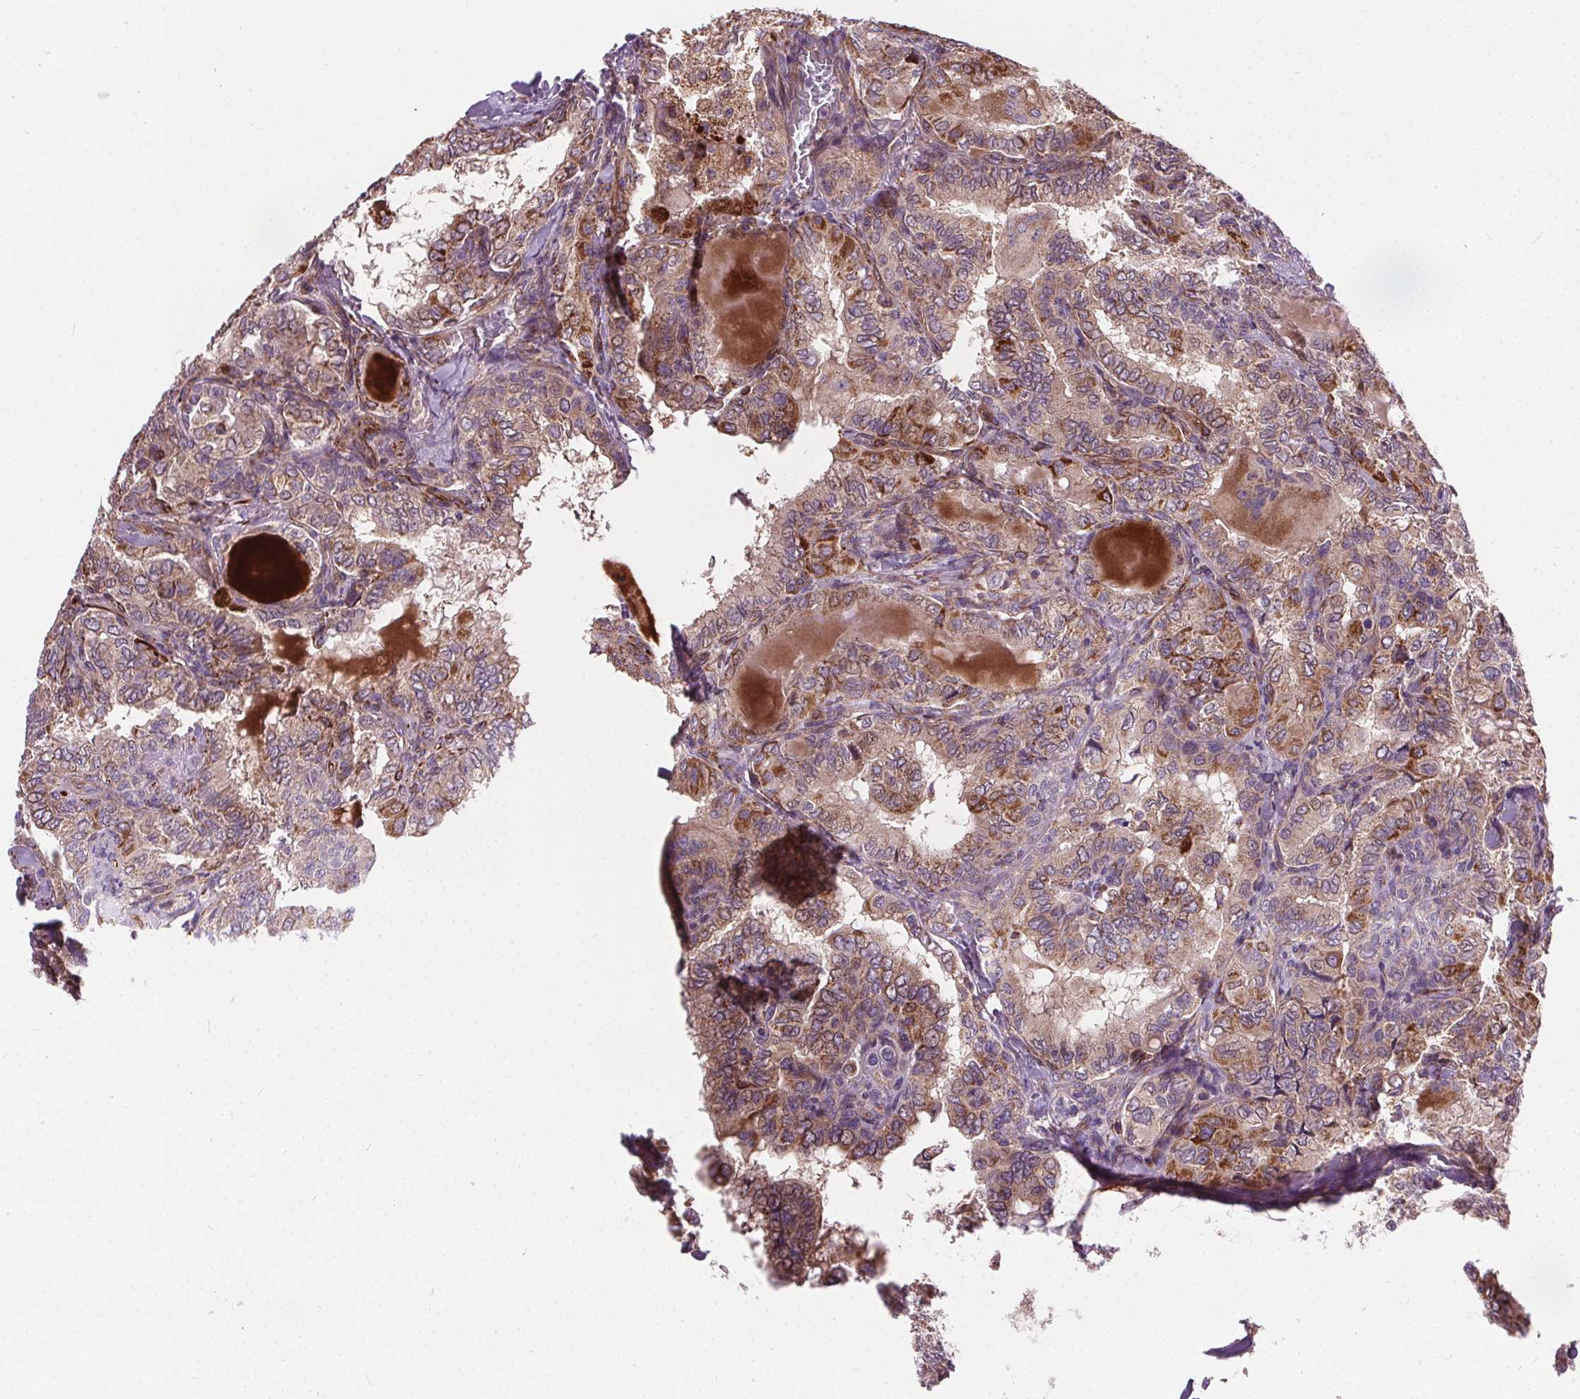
{"staining": {"intensity": "moderate", "quantity": "<25%", "location": "cytoplasmic/membranous"}, "tissue": "thyroid cancer", "cell_type": "Tumor cells", "image_type": "cancer", "snomed": [{"axis": "morphology", "description": "Papillary adenocarcinoma, NOS"}, {"axis": "topography", "description": "Thyroid gland"}], "caption": "This image shows immunohistochemistry (IHC) staining of human thyroid papillary adenocarcinoma, with low moderate cytoplasmic/membranous positivity in about <25% of tumor cells.", "gene": "GOLT1B", "patient": {"sex": "female", "age": 75}}